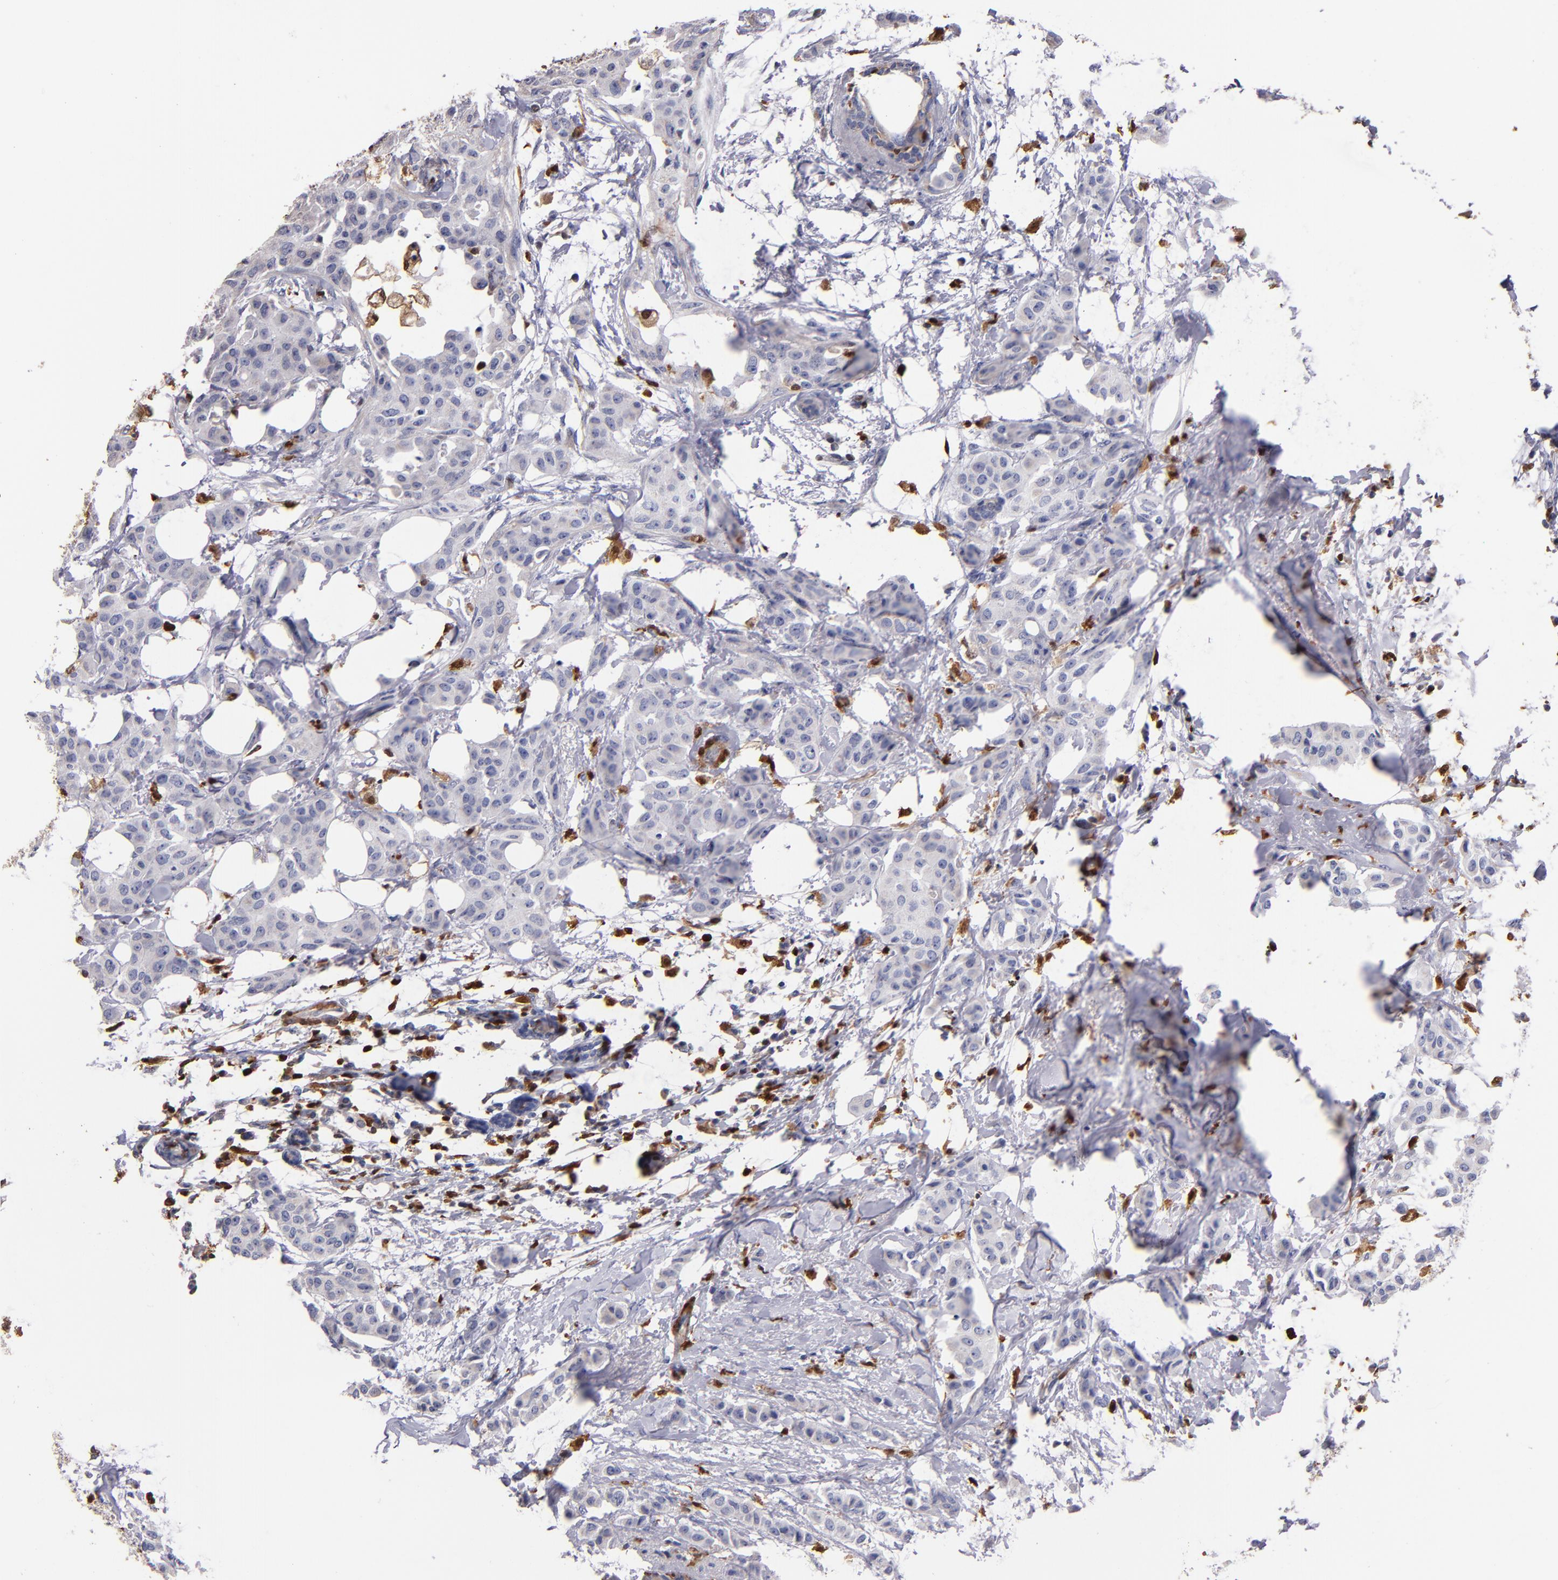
{"staining": {"intensity": "negative", "quantity": "none", "location": "none"}, "tissue": "breast cancer", "cell_type": "Tumor cells", "image_type": "cancer", "snomed": [{"axis": "morphology", "description": "Duct carcinoma"}, {"axis": "topography", "description": "Breast"}], "caption": "There is no significant positivity in tumor cells of breast cancer.", "gene": "S100A4", "patient": {"sex": "female", "age": 40}}